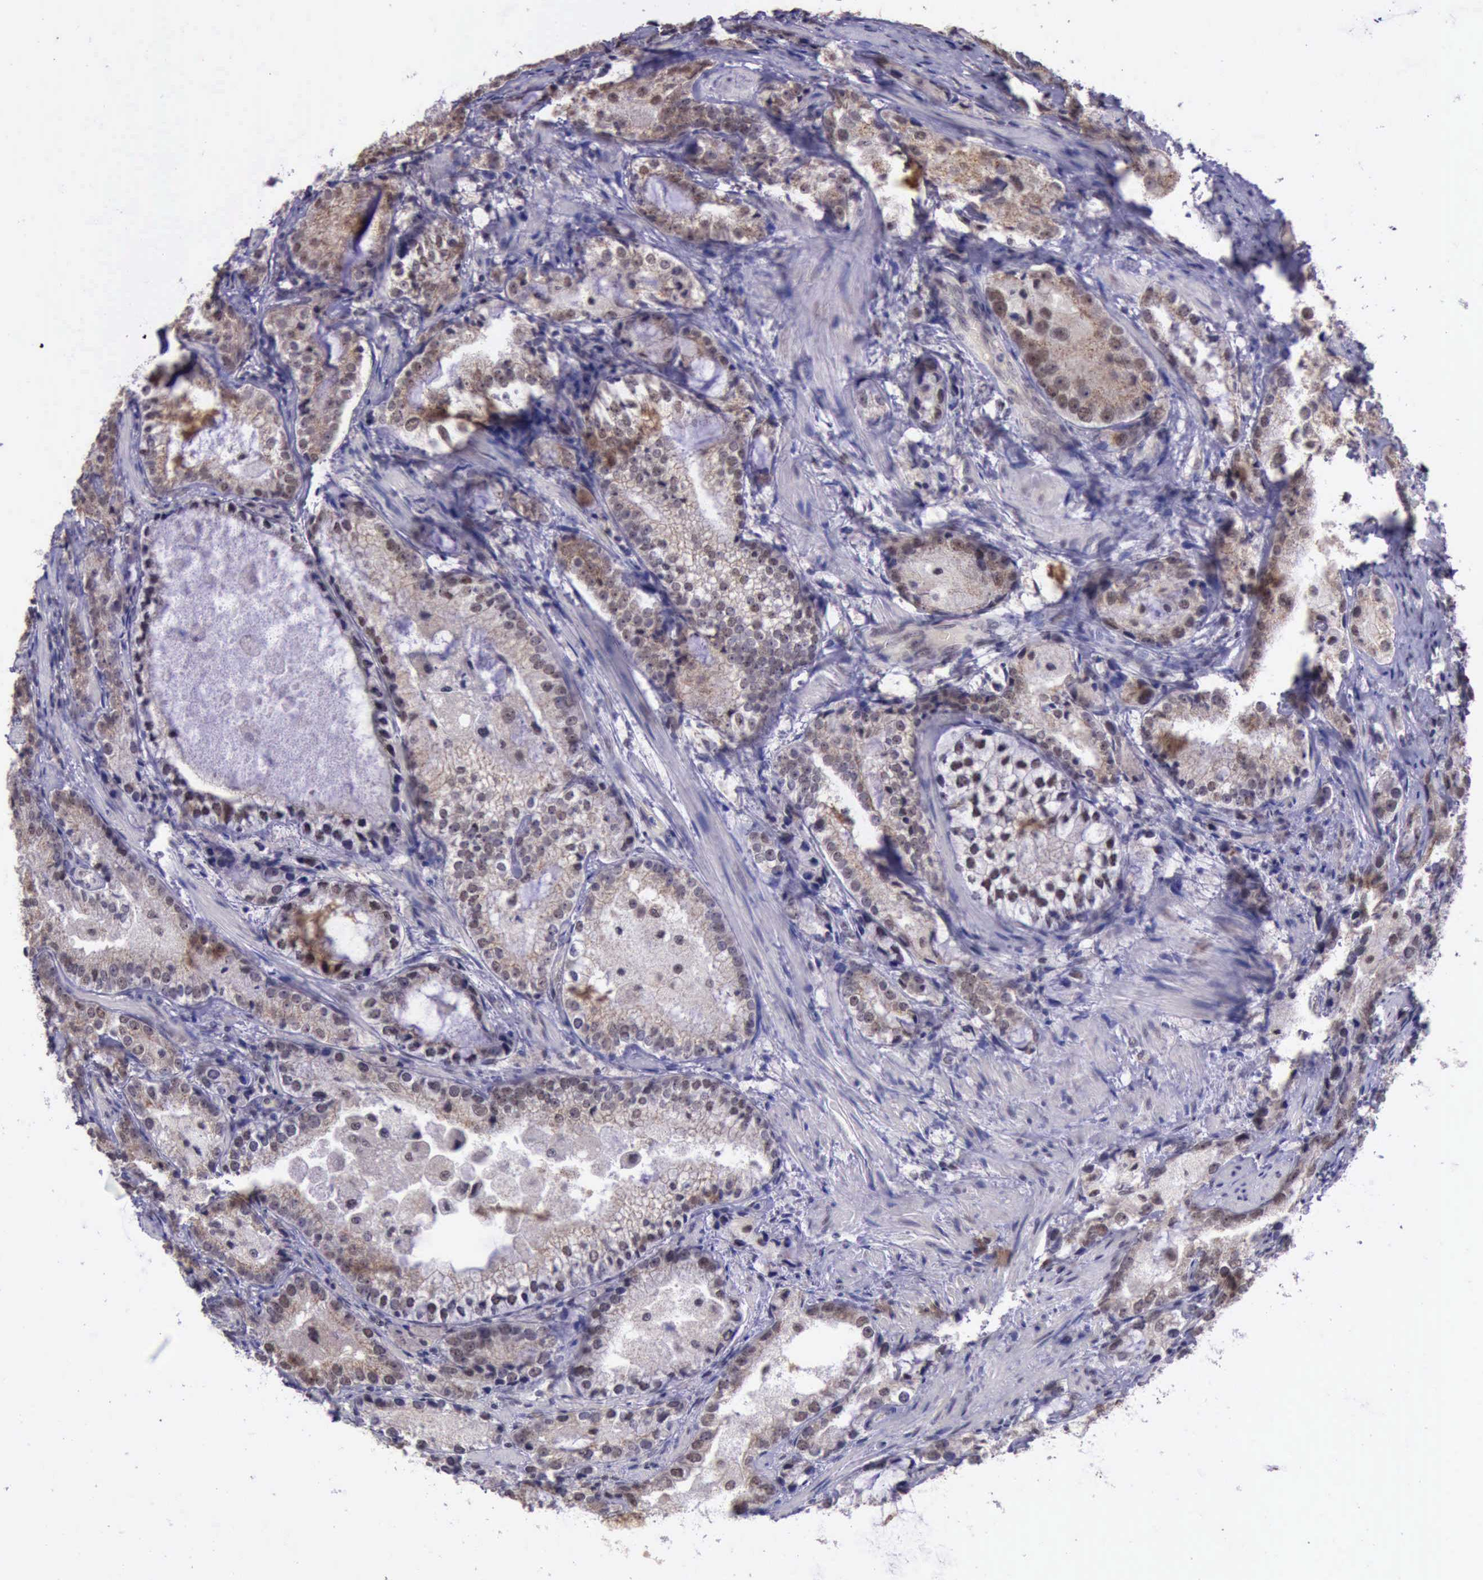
{"staining": {"intensity": "moderate", "quantity": ">75%", "location": "cytoplasmic/membranous,nuclear"}, "tissue": "prostate cancer", "cell_type": "Tumor cells", "image_type": "cancer", "snomed": [{"axis": "morphology", "description": "Adenocarcinoma, High grade"}, {"axis": "topography", "description": "Prostate"}], "caption": "Moderate cytoplasmic/membranous and nuclear protein staining is appreciated in about >75% of tumor cells in prostate cancer (adenocarcinoma (high-grade)).", "gene": "PRPF39", "patient": {"sex": "male", "age": 63}}